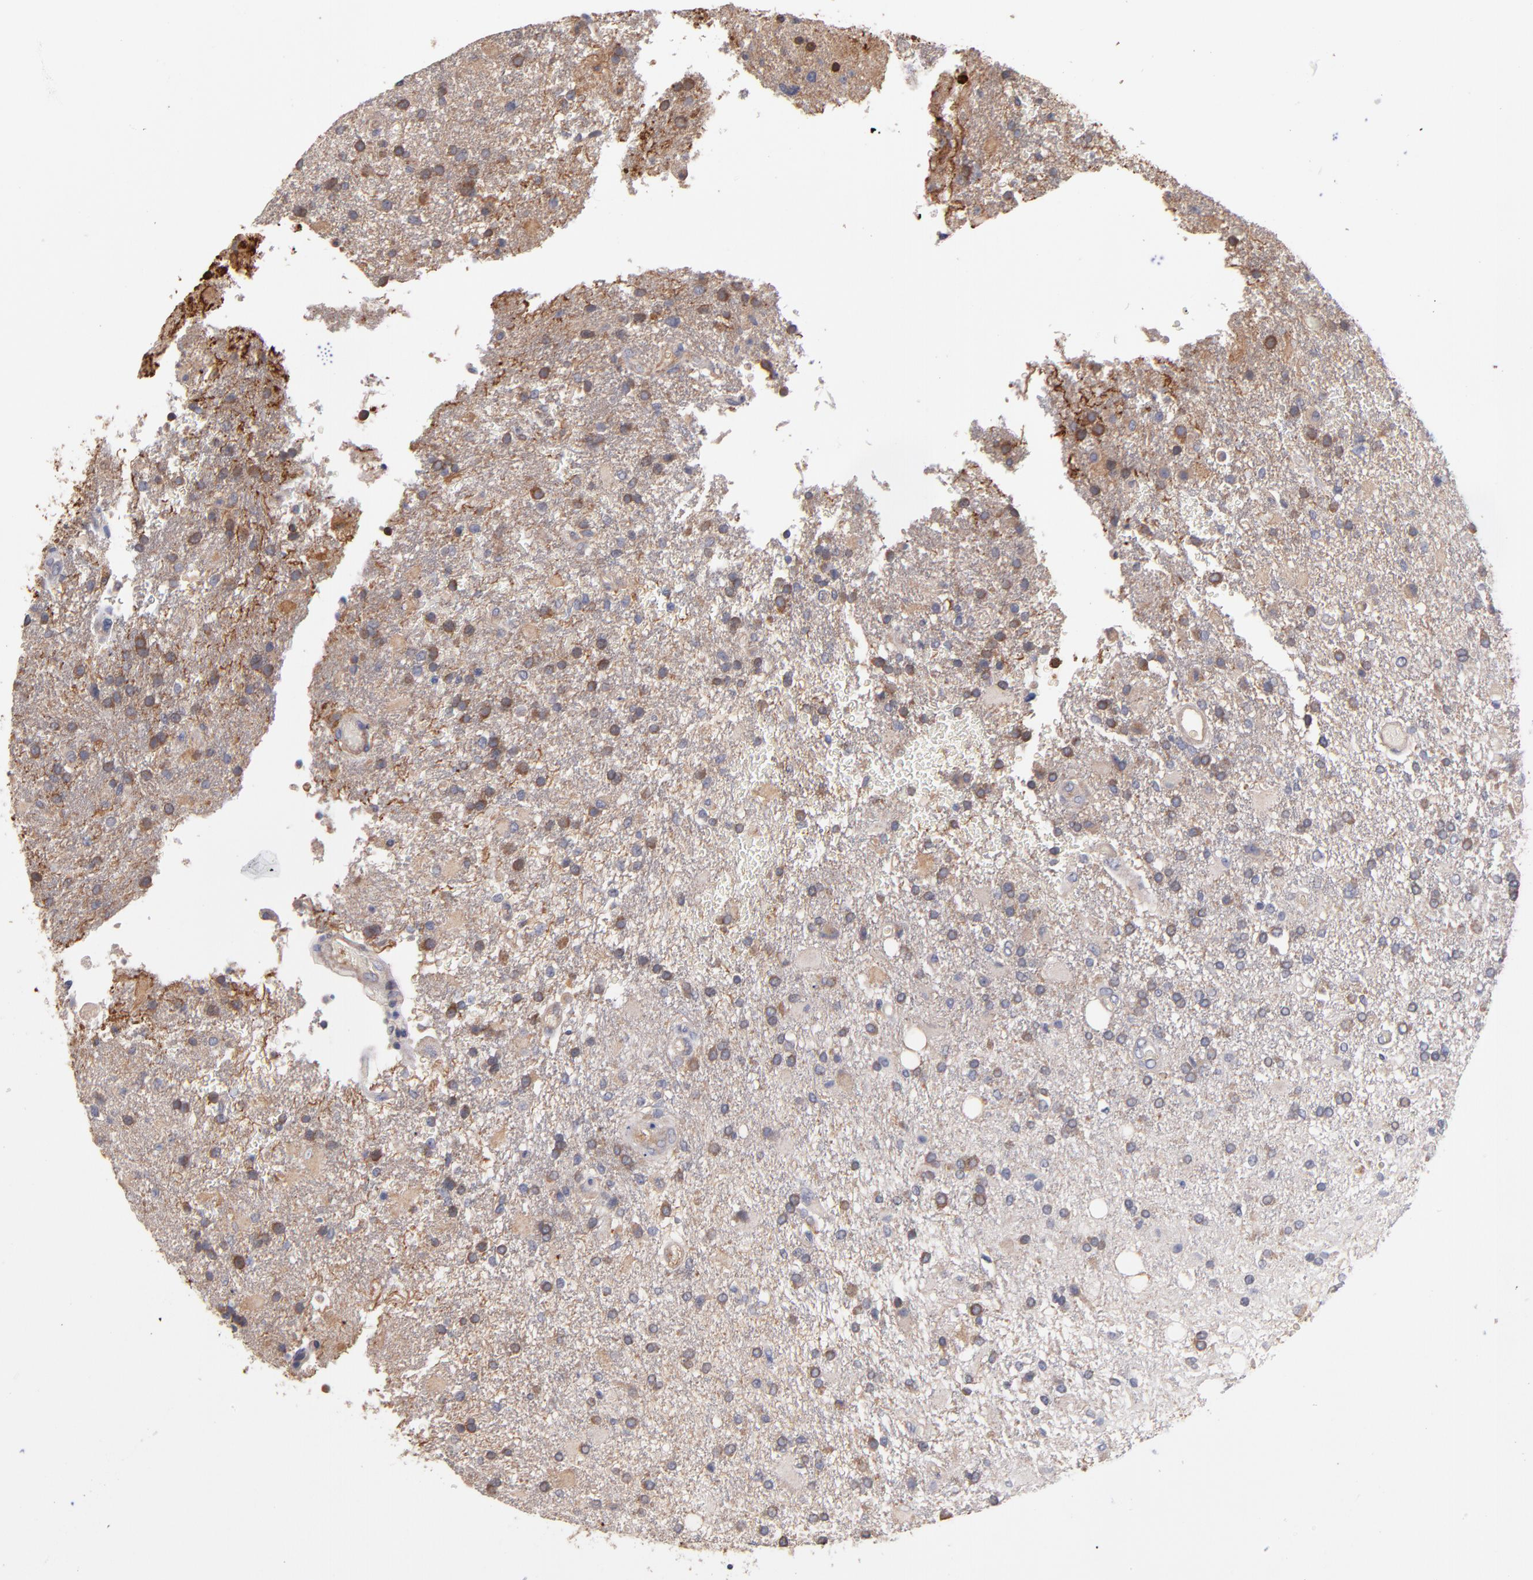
{"staining": {"intensity": "weak", "quantity": ">75%", "location": "cytoplasmic/membranous"}, "tissue": "glioma", "cell_type": "Tumor cells", "image_type": "cancer", "snomed": [{"axis": "morphology", "description": "Glioma, malignant, High grade"}, {"axis": "topography", "description": "Cerebral cortex"}], "caption": "Immunohistochemical staining of human glioma reveals low levels of weak cytoplasmic/membranous protein positivity in approximately >75% of tumor cells.", "gene": "DACT1", "patient": {"sex": "male", "age": 79}}